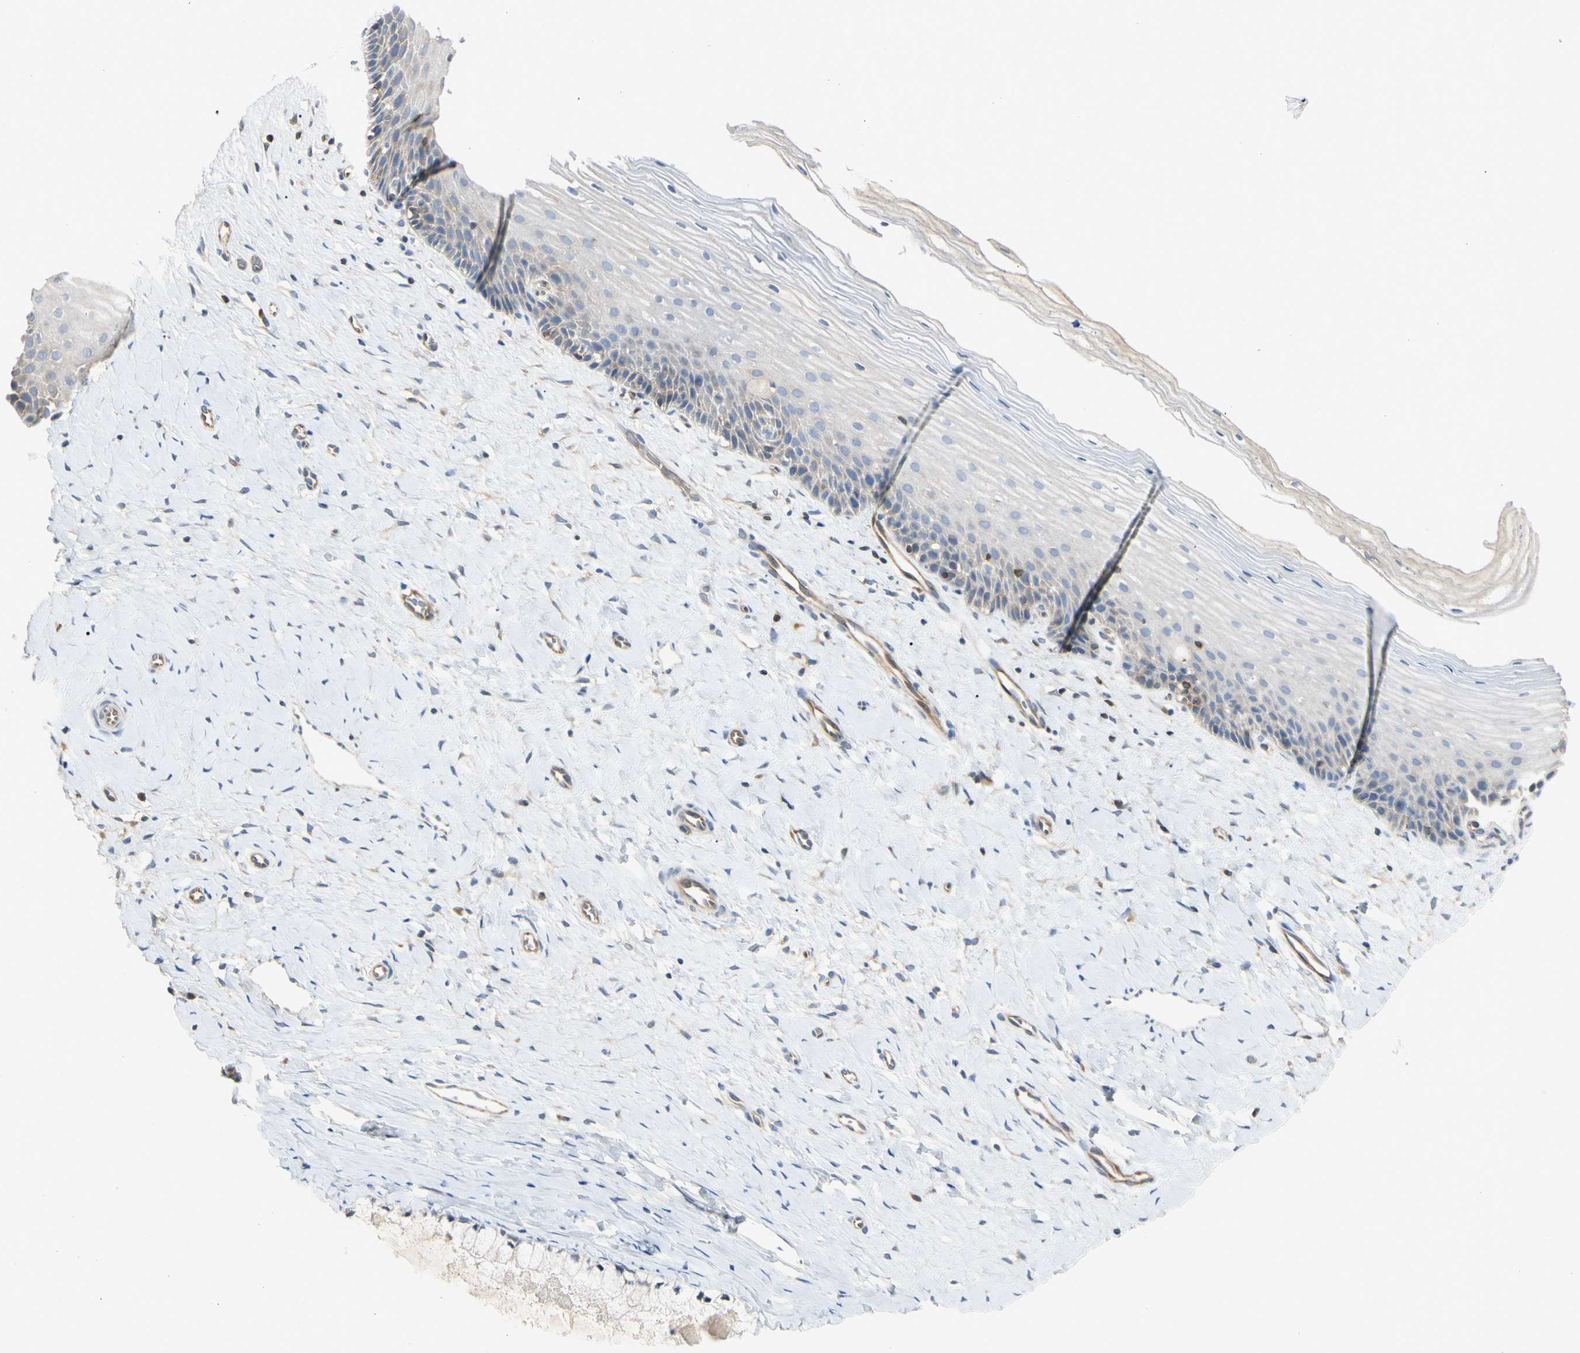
{"staining": {"intensity": "moderate", "quantity": ">75%", "location": "cytoplasmic/membranous"}, "tissue": "cervix", "cell_type": "Glandular cells", "image_type": "normal", "snomed": [{"axis": "morphology", "description": "Normal tissue, NOS"}, {"axis": "topography", "description": "Cervix"}], "caption": "High-power microscopy captured an immunohistochemistry (IHC) photomicrograph of benign cervix, revealing moderate cytoplasmic/membranous expression in about >75% of glandular cells.", "gene": "NFKB2", "patient": {"sex": "female", "age": 39}}